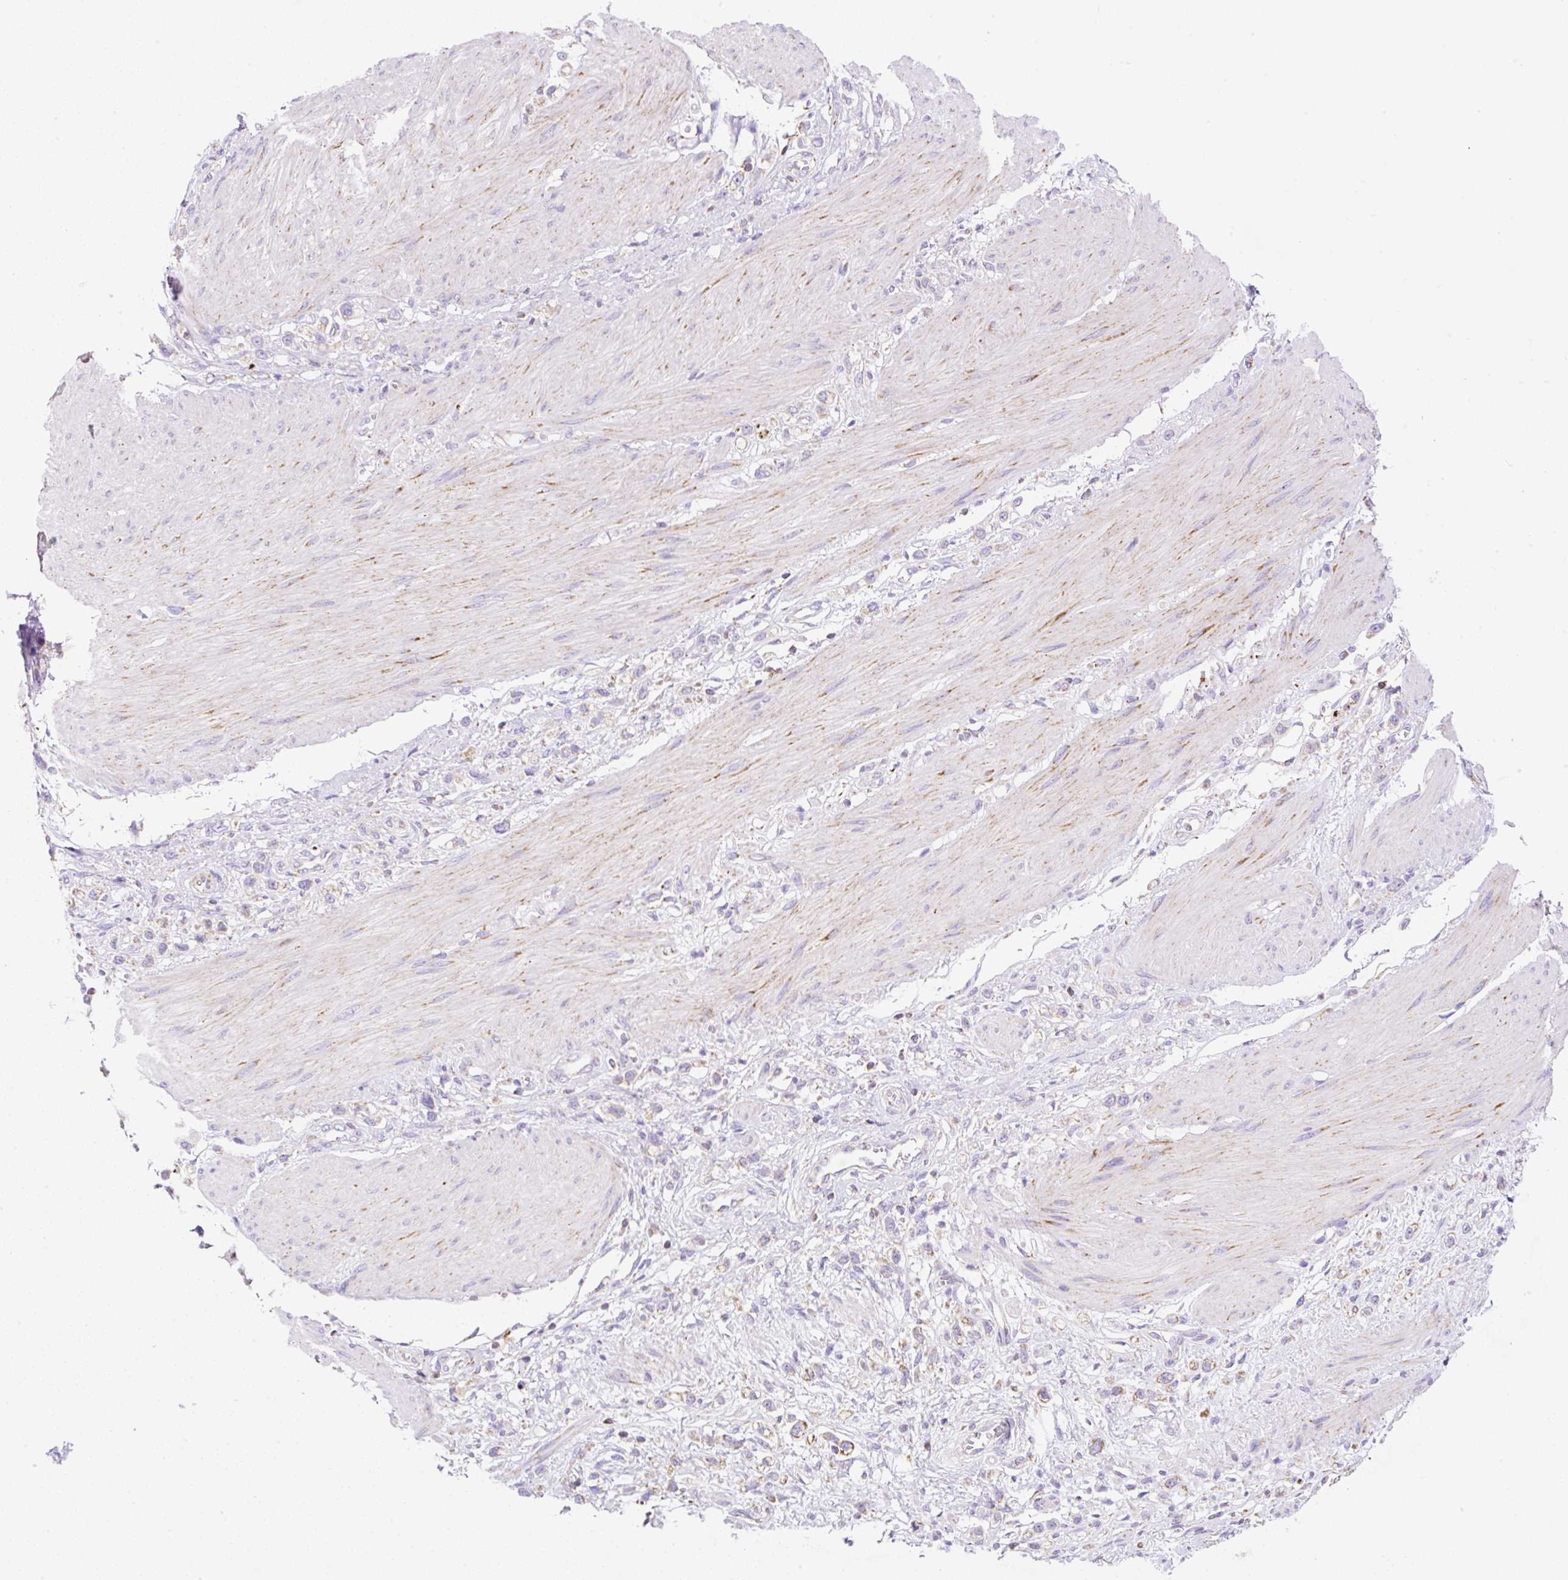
{"staining": {"intensity": "weak", "quantity": "<25%", "location": "cytoplasmic/membranous"}, "tissue": "stomach cancer", "cell_type": "Tumor cells", "image_type": "cancer", "snomed": [{"axis": "morphology", "description": "Adenocarcinoma, NOS"}, {"axis": "topography", "description": "Stomach"}], "caption": "Tumor cells are negative for protein expression in human stomach adenocarcinoma.", "gene": "NF1", "patient": {"sex": "female", "age": 65}}